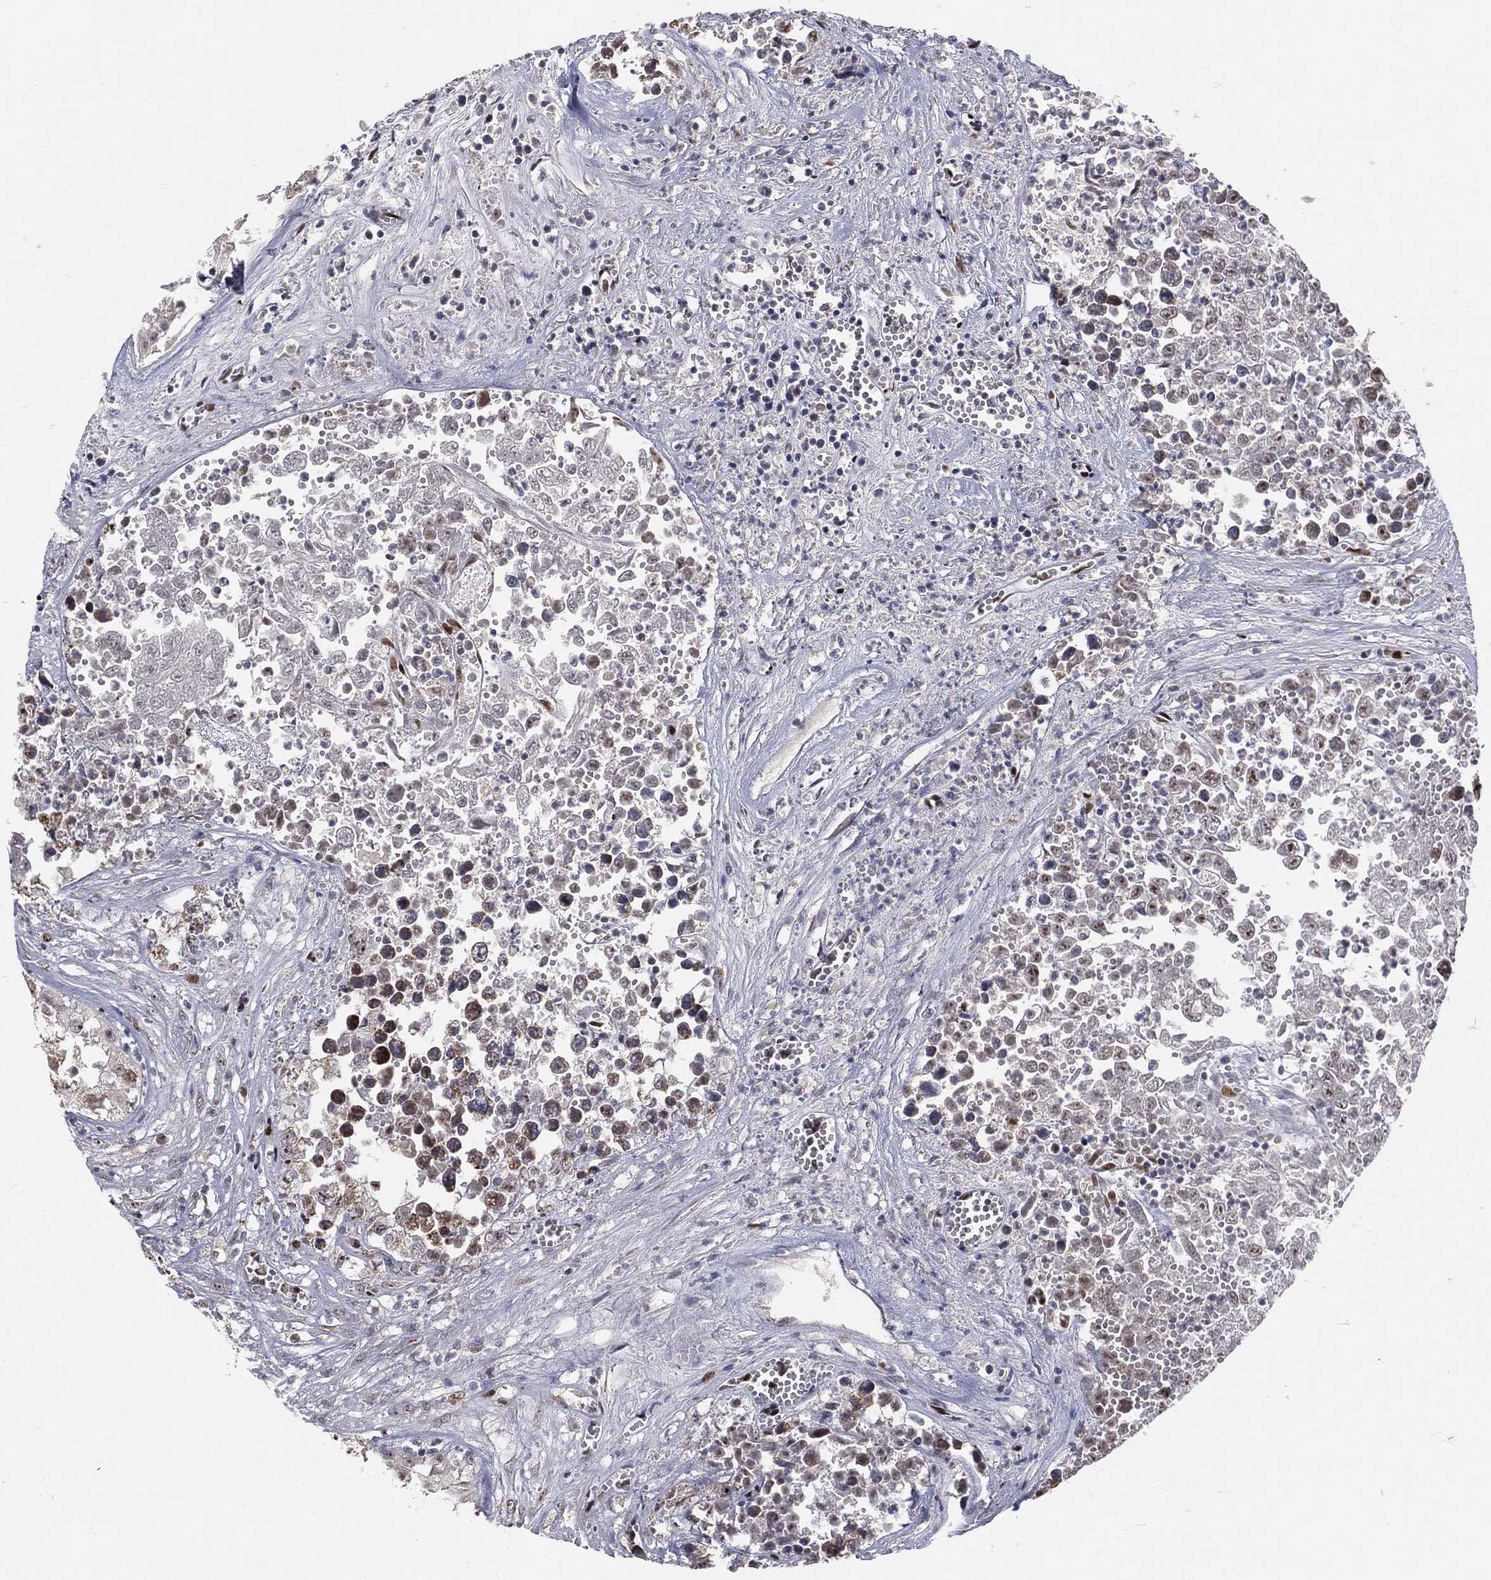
{"staining": {"intensity": "moderate", "quantity": "<25%", "location": "cytoplasmic/membranous"}, "tissue": "testis cancer", "cell_type": "Tumor cells", "image_type": "cancer", "snomed": [{"axis": "morphology", "description": "Seminoma, NOS"}, {"axis": "morphology", "description": "Carcinoma, Embryonal, NOS"}, {"axis": "topography", "description": "Testis"}], "caption": "This is a histology image of immunohistochemistry (IHC) staining of testis cancer, which shows moderate positivity in the cytoplasmic/membranous of tumor cells.", "gene": "ZEB1", "patient": {"sex": "male", "age": 22}}